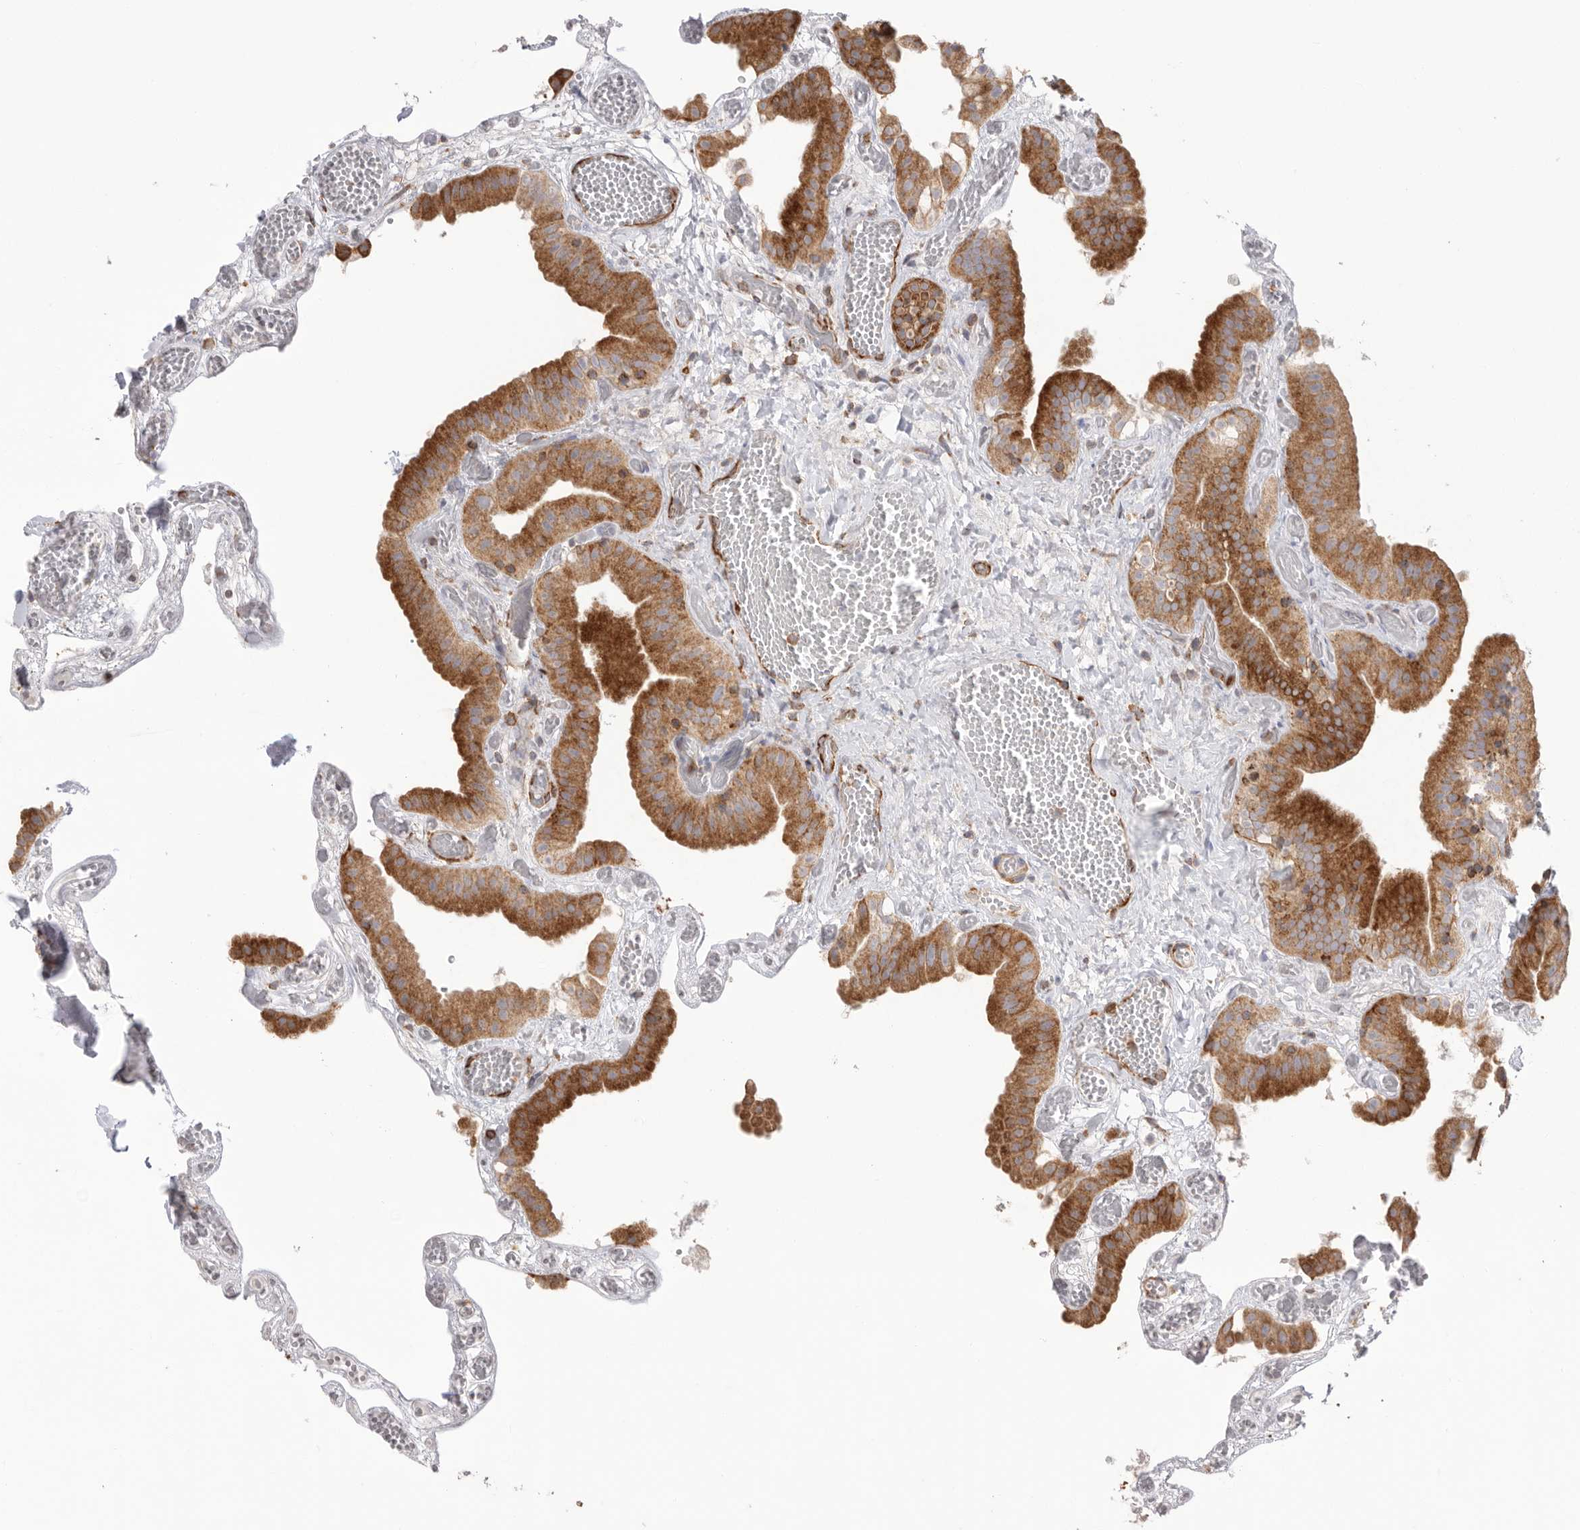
{"staining": {"intensity": "strong", "quantity": ">75%", "location": "cytoplasmic/membranous"}, "tissue": "gallbladder", "cell_type": "Glandular cells", "image_type": "normal", "snomed": [{"axis": "morphology", "description": "Normal tissue, NOS"}, {"axis": "topography", "description": "Gallbladder"}], "caption": "Gallbladder stained with DAB (3,3'-diaminobenzidine) IHC displays high levels of strong cytoplasmic/membranous staining in about >75% of glandular cells.", "gene": "SERBP1", "patient": {"sex": "female", "age": 64}}